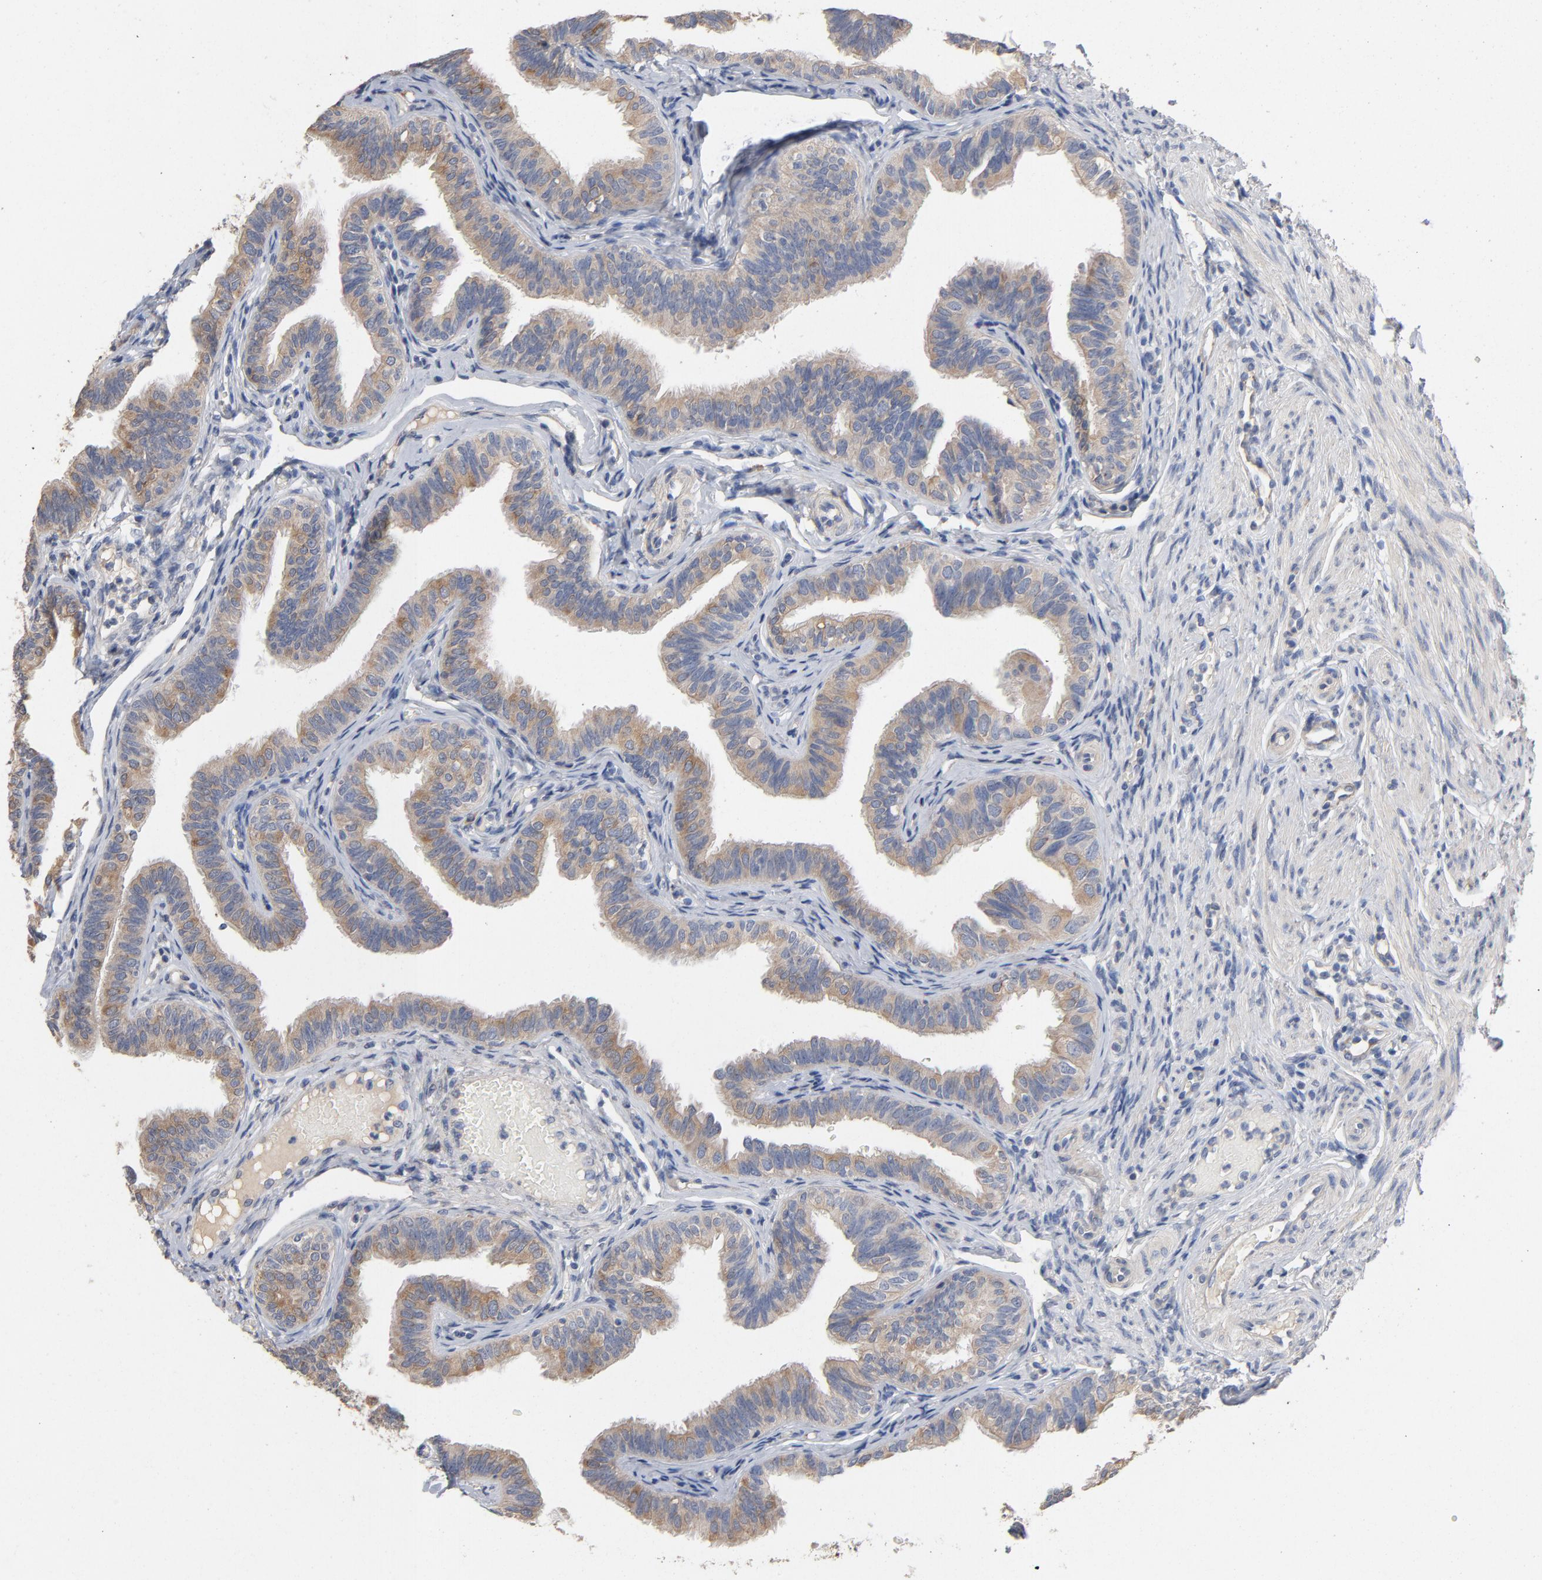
{"staining": {"intensity": "moderate", "quantity": ">75%", "location": "cytoplasmic/membranous"}, "tissue": "fallopian tube", "cell_type": "Glandular cells", "image_type": "normal", "snomed": [{"axis": "morphology", "description": "Normal tissue, NOS"}, {"axis": "morphology", "description": "Dermoid, NOS"}, {"axis": "topography", "description": "Fallopian tube"}], "caption": "This micrograph exhibits normal fallopian tube stained with IHC to label a protein in brown. The cytoplasmic/membranous of glandular cells show moderate positivity for the protein. Nuclei are counter-stained blue.", "gene": "CCDC134", "patient": {"sex": "female", "age": 33}}